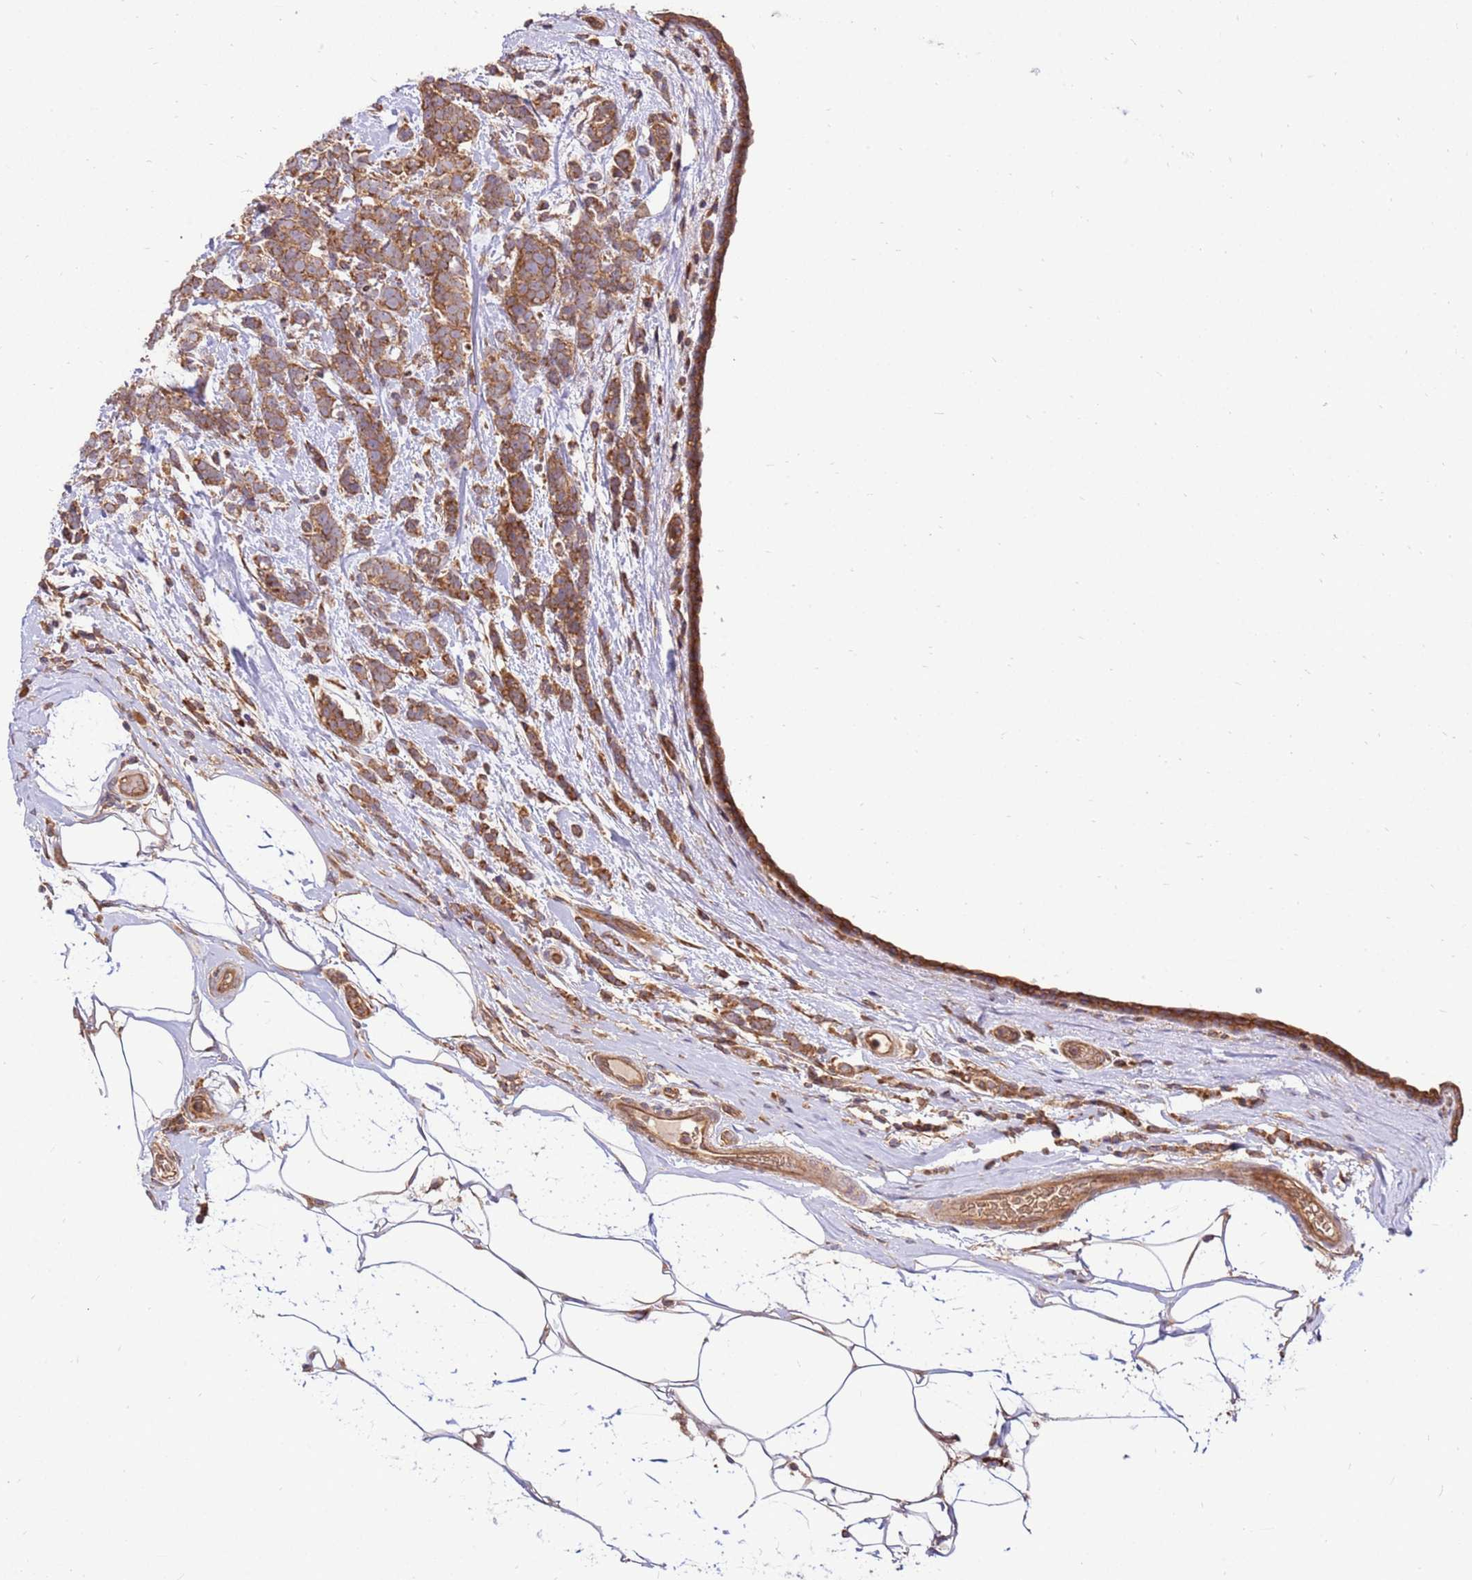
{"staining": {"intensity": "moderate", "quantity": ">75%", "location": "cytoplasmic/membranous"}, "tissue": "breast cancer", "cell_type": "Tumor cells", "image_type": "cancer", "snomed": [{"axis": "morphology", "description": "Lobular carcinoma"}, {"axis": "topography", "description": "Breast"}], "caption": "The photomicrograph displays a brown stain indicating the presence of a protein in the cytoplasmic/membranous of tumor cells in breast cancer. Using DAB (brown) and hematoxylin (blue) stains, captured at high magnification using brightfield microscopy.", "gene": "SLC44A5", "patient": {"sex": "female", "age": 58}}